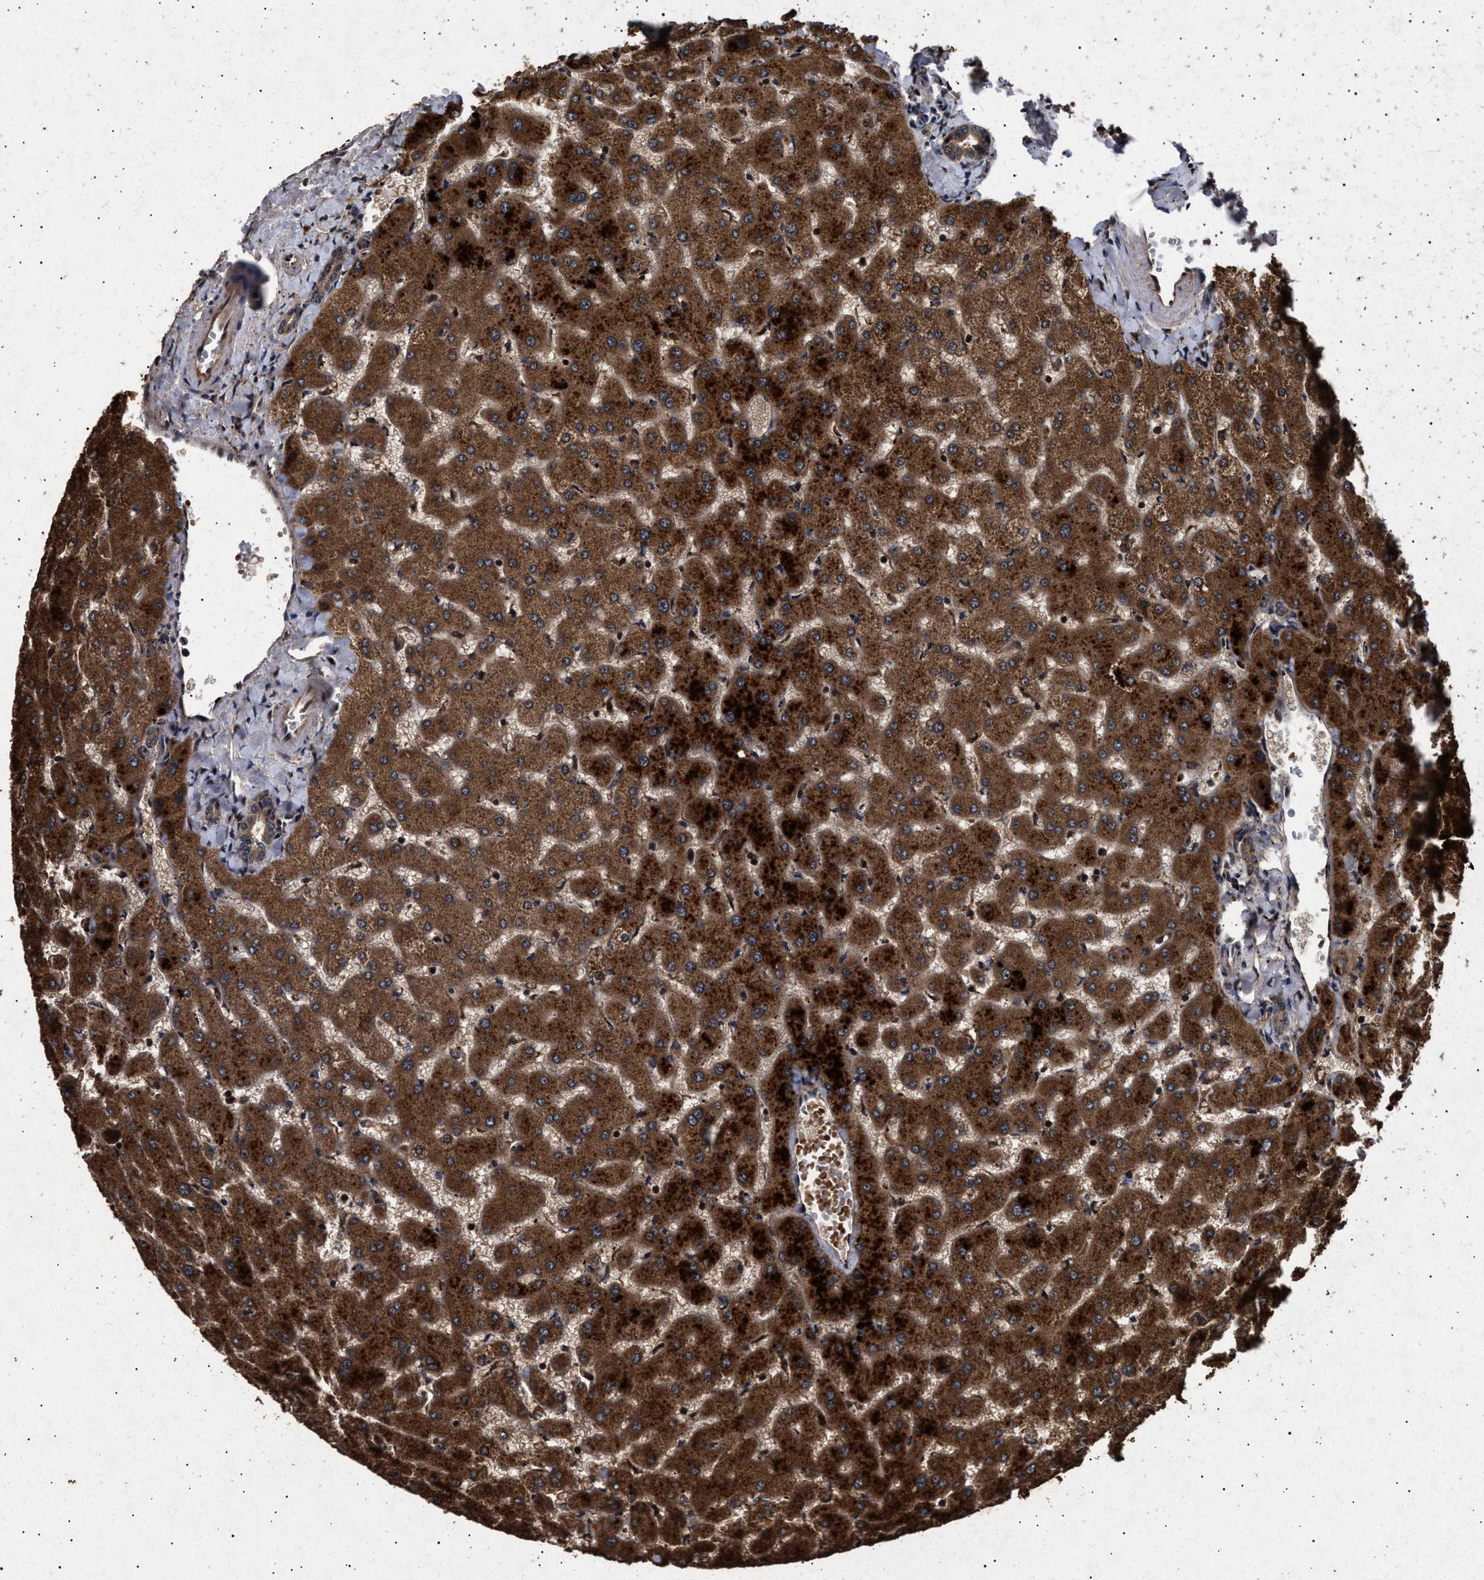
{"staining": {"intensity": "moderate", "quantity": ">75%", "location": "cytoplasmic/membranous"}, "tissue": "liver", "cell_type": "Cholangiocytes", "image_type": "normal", "snomed": [{"axis": "morphology", "description": "Normal tissue, NOS"}, {"axis": "topography", "description": "Liver"}], "caption": "The micrograph shows staining of unremarkable liver, revealing moderate cytoplasmic/membranous protein expression (brown color) within cholangiocytes.", "gene": "ITGB5", "patient": {"sex": "female", "age": 63}}